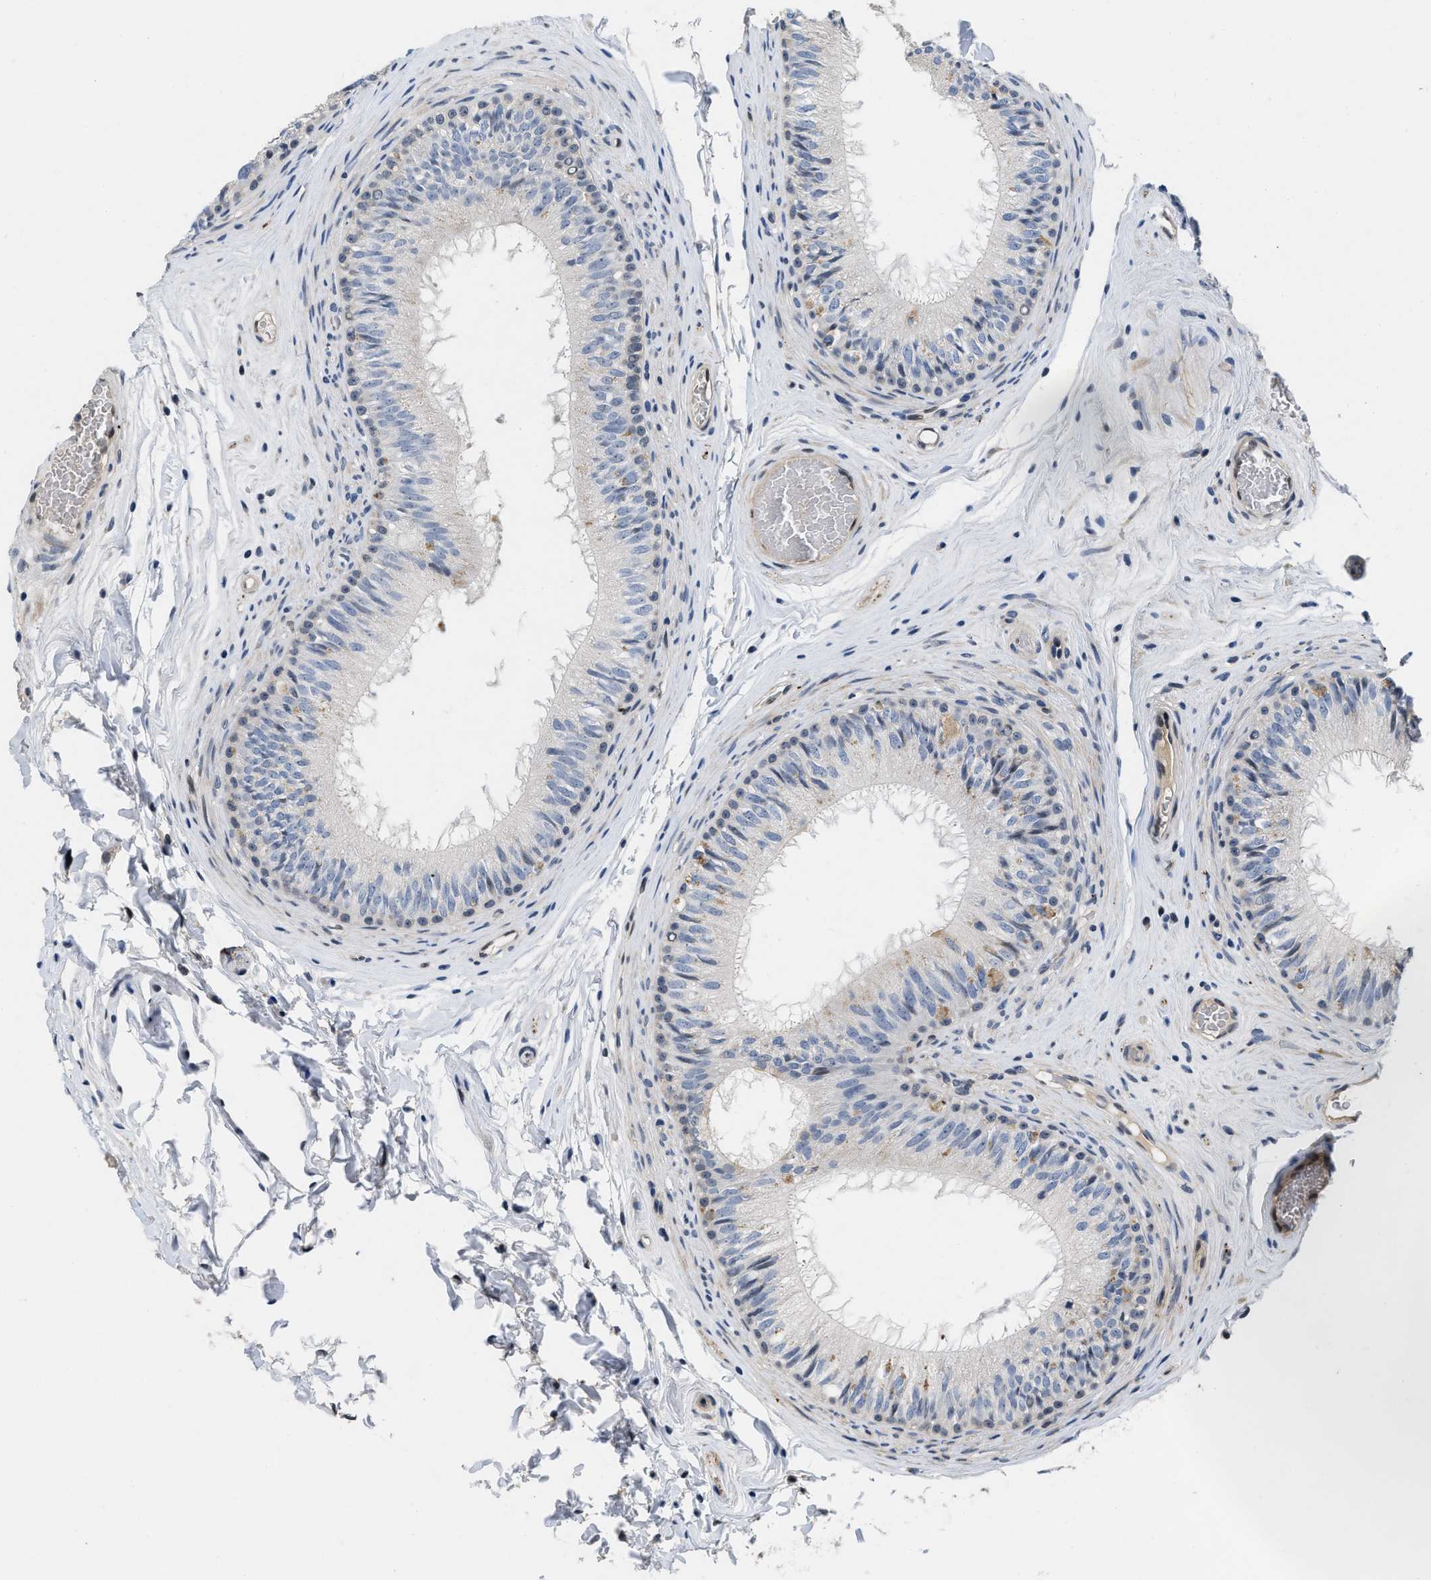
{"staining": {"intensity": "negative", "quantity": "none", "location": "none"}, "tissue": "epididymis", "cell_type": "Glandular cells", "image_type": "normal", "snomed": [{"axis": "morphology", "description": "Normal tissue, NOS"}, {"axis": "topography", "description": "Testis"}, {"axis": "topography", "description": "Epididymis"}], "caption": "Glandular cells are negative for protein expression in unremarkable human epididymis. Brightfield microscopy of IHC stained with DAB (3,3'-diaminobenzidine) (brown) and hematoxylin (blue), captured at high magnification.", "gene": "VIP", "patient": {"sex": "male", "age": 36}}